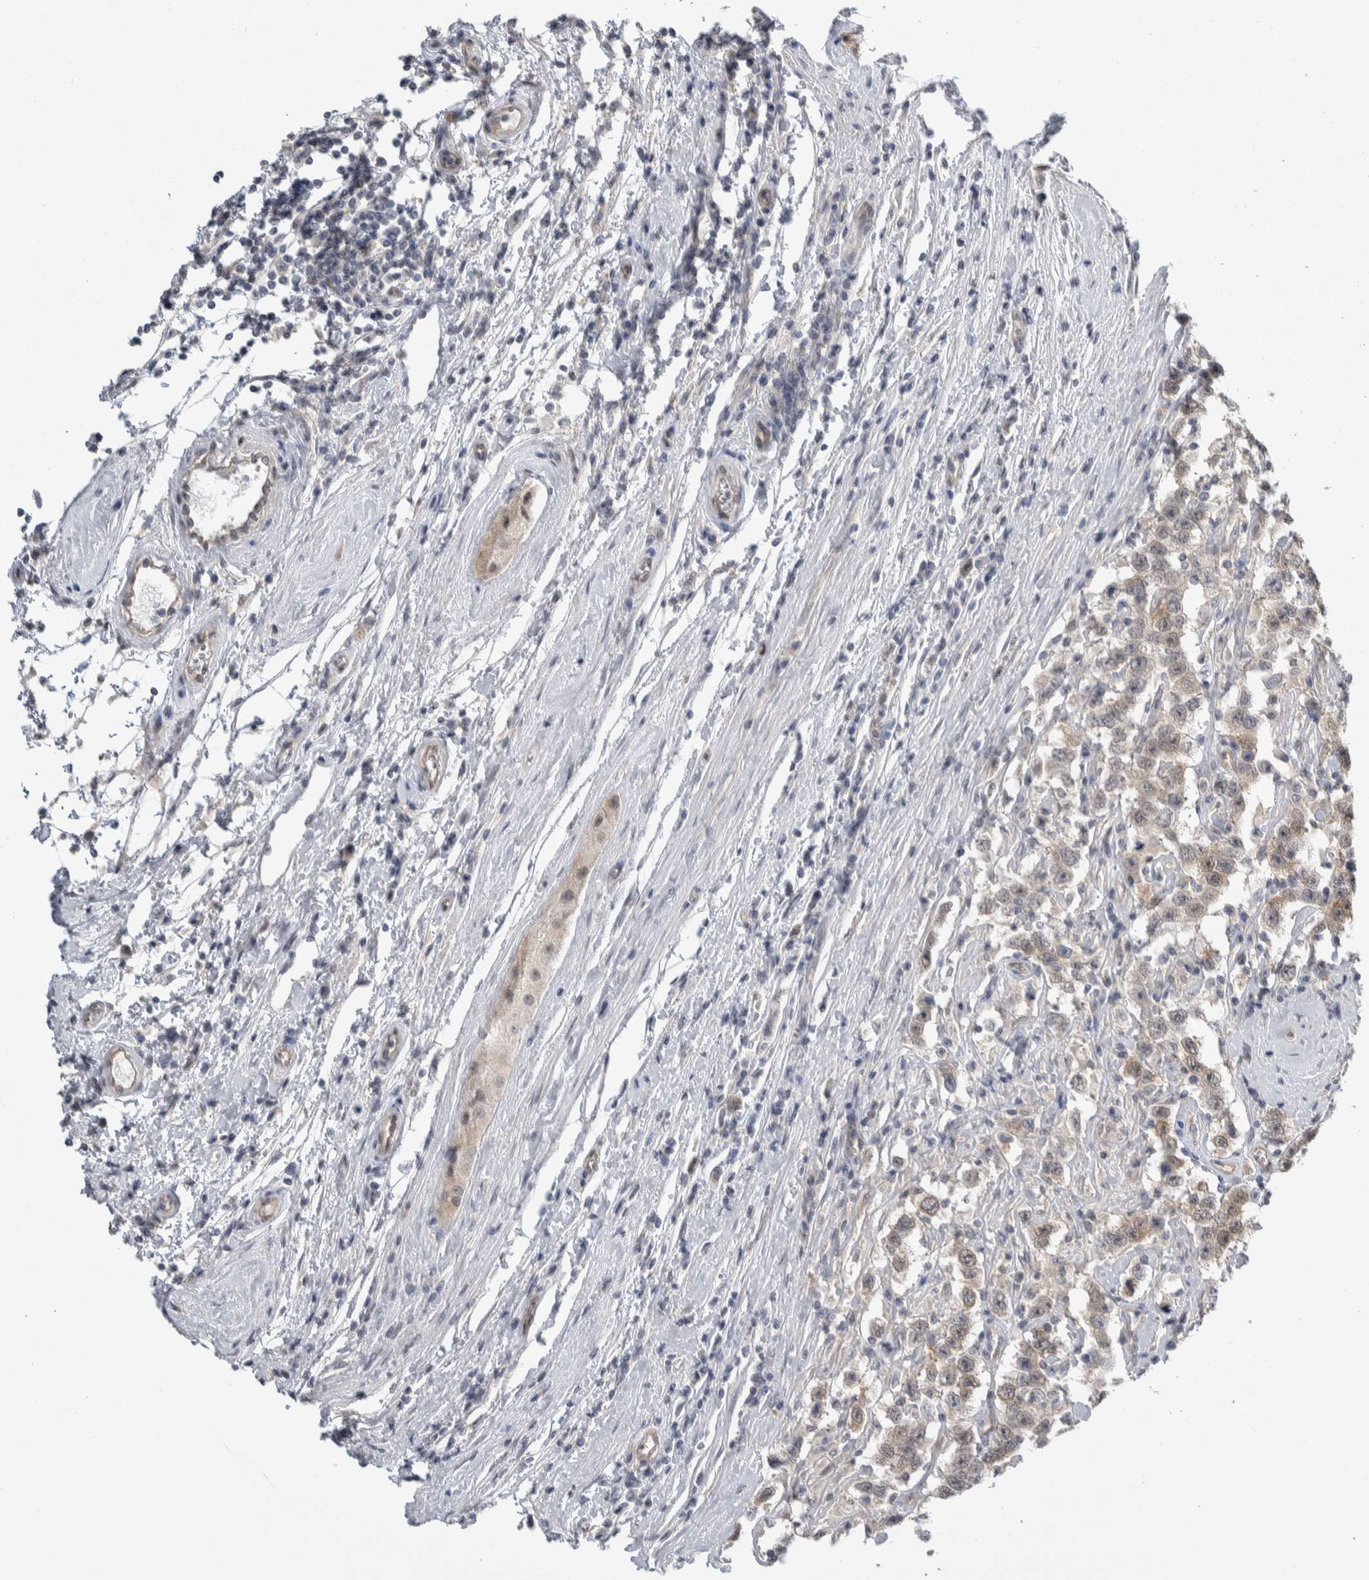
{"staining": {"intensity": "weak", "quantity": "25%-75%", "location": "cytoplasmic/membranous"}, "tissue": "testis cancer", "cell_type": "Tumor cells", "image_type": "cancer", "snomed": [{"axis": "morphology", "description": "Seminoma, NOS"}, {"axis": "topography", "description": "Testis"}], "caption": "Testis seminoma stained with a brown dye displays weak cytoplasmic/membranous positive positivity in approximately 25%-75% of tumor cells.", "gene": "TAX1BP1", "patient": {"sex": "male", "age": 41}}